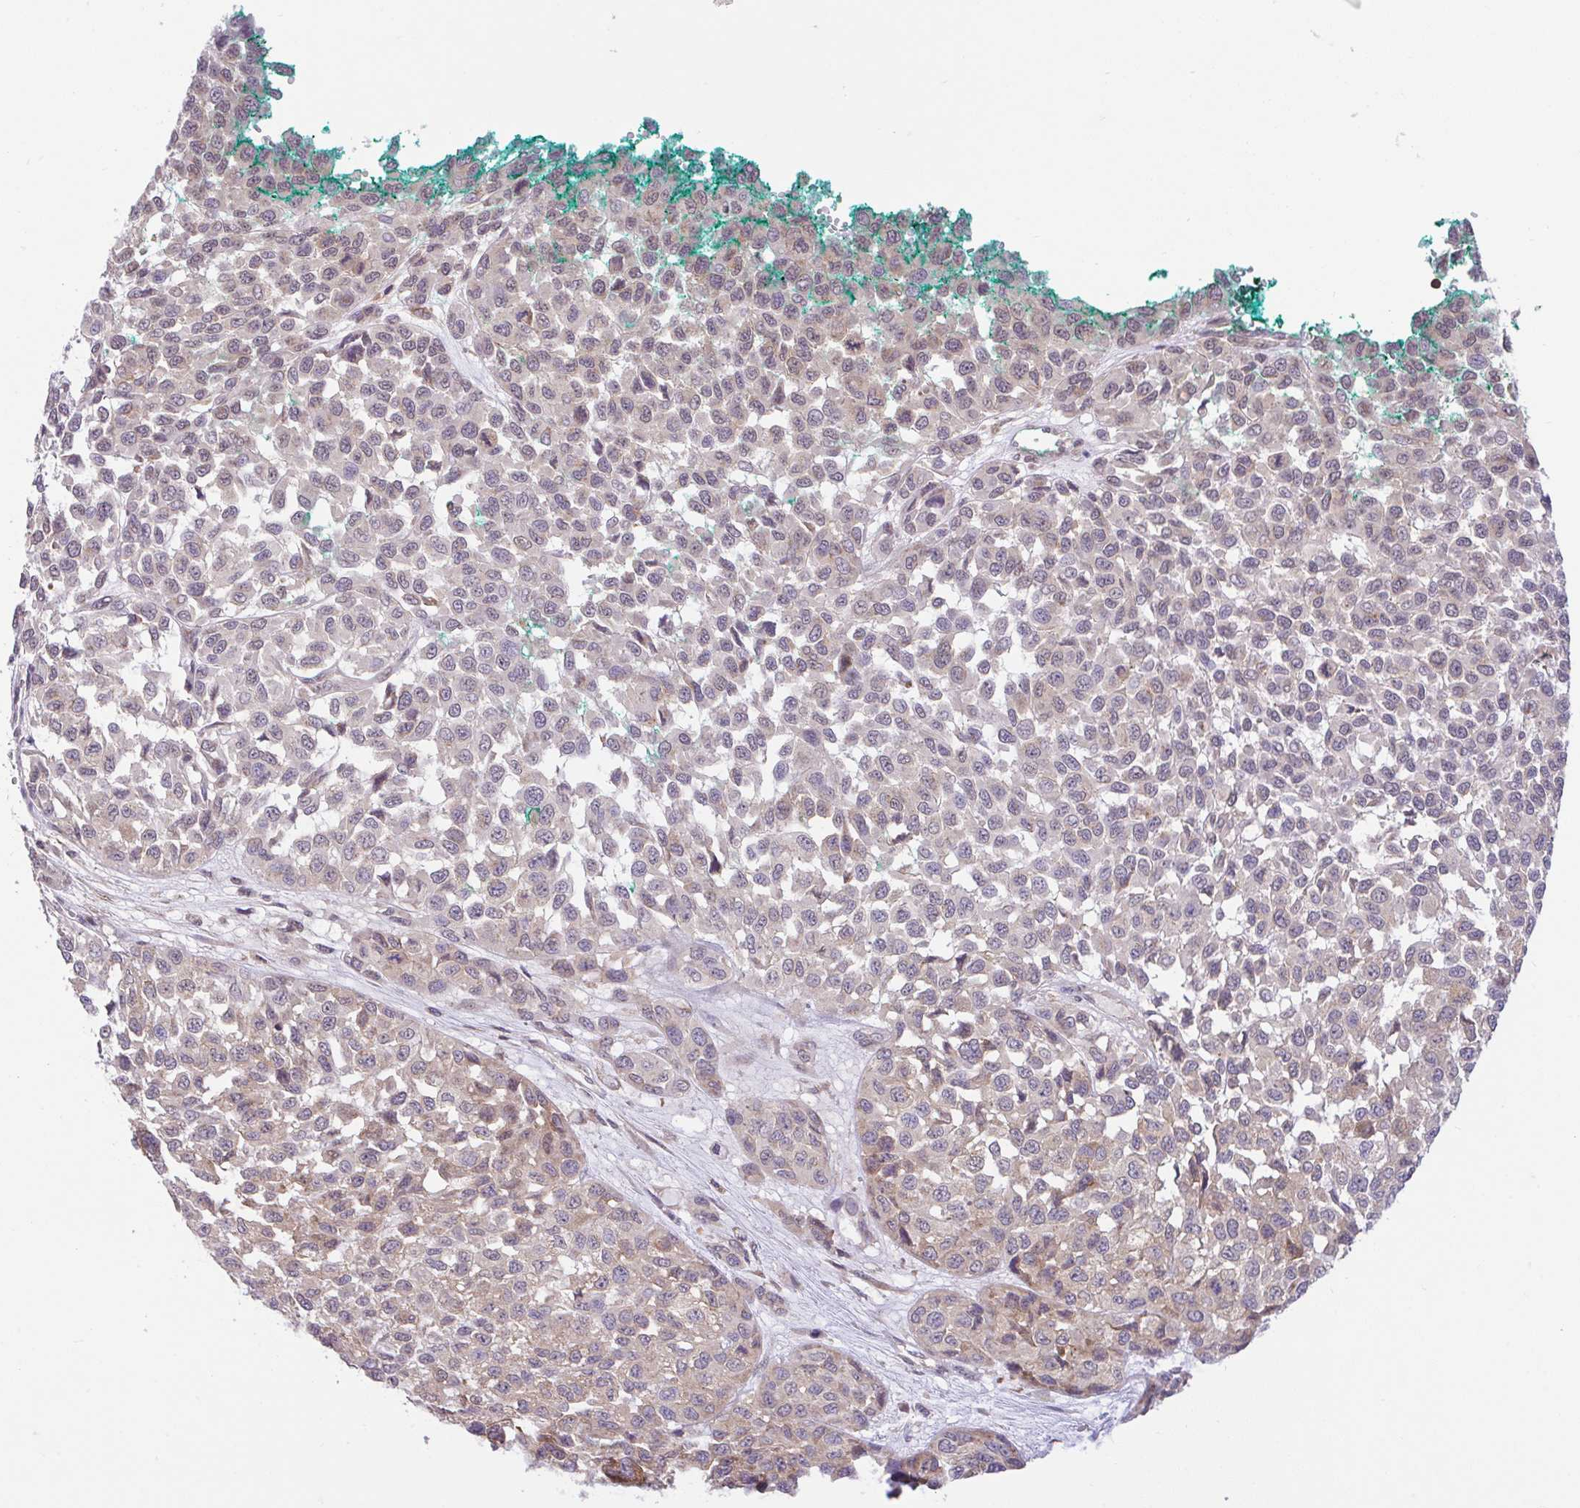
{"staining": {"intensity": "weak", "quantity": "25%-75%", "location": "cytoplasmic/membranous,nuclear"}, "tissue": "melanoma", "cell_type": "Tumor cells", "image_type": "cancer", "snomed": [{"axis": "morphology", "description": "Malignant melanoma, NOS"}, {"axis": "topography", "description": "Skin"}], "caption": "Malignant melanoma stained for a protein demonstrates weak cytoplasmic/membranous and nuclear positivity in tumor cells. (IHC, brightfield microscopy, high magnification).", "gene": "RALBP1", "patient": {"sex": "male", "age": 62}}